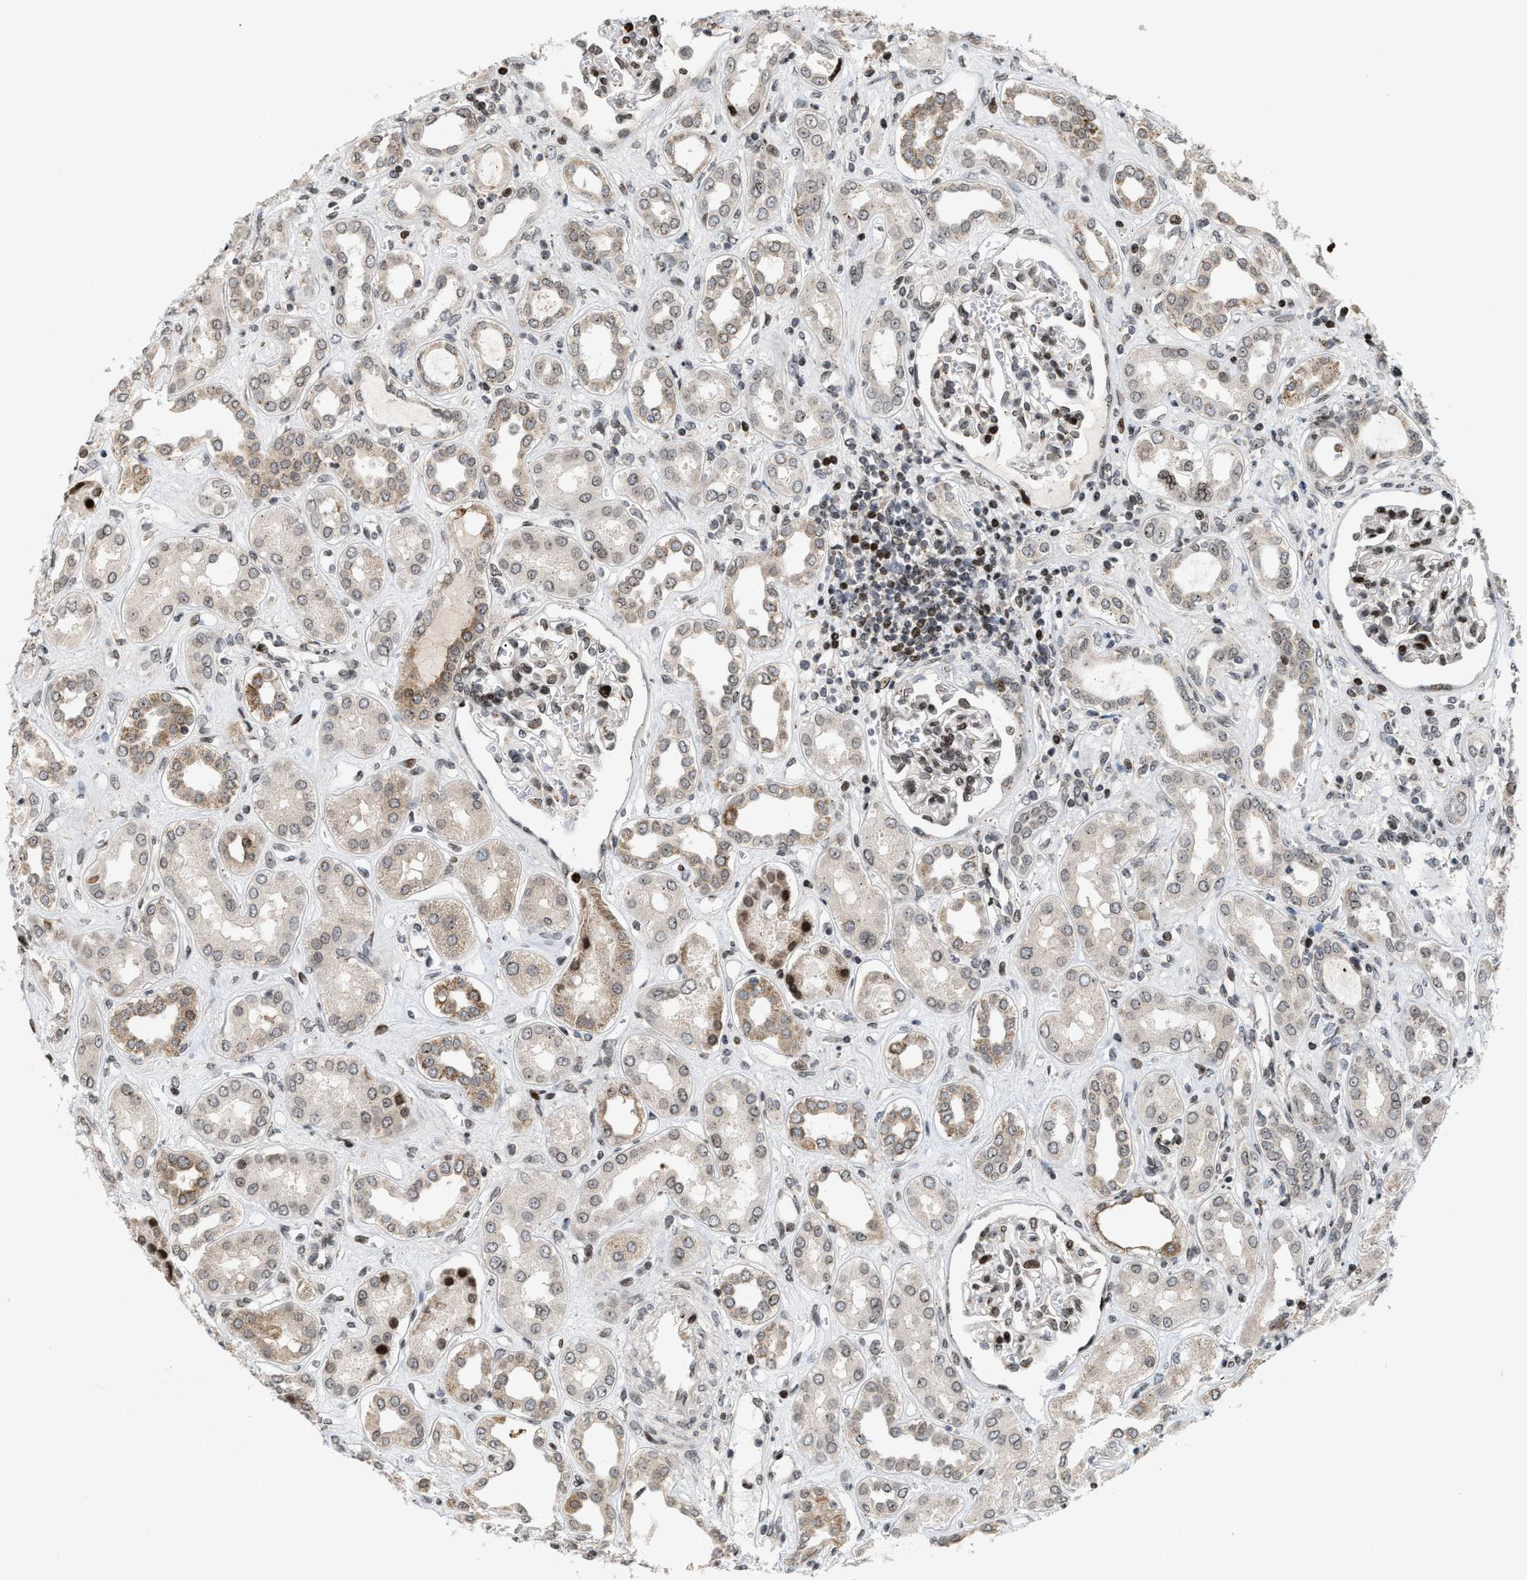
{"staining": {"intensity": "strong", "quantity": ">75%", "location": "nuclear"}, "tissue": "kidney", "cell_type": "Cells in glomeruli", "image_type": "normal", "snomed": [{"axis": "morphology", "description": "Normal tissue, NOS"}, {"axis": "topography", "description": "Kidney"}], "caption": "The histopathology image exhibits staining of benign kidney, revealing strong nuclear protein expression (brown color) within cells in glomeruli.", "gene": "PDZD2", "patient": {"sex": "male", "age": 59}}